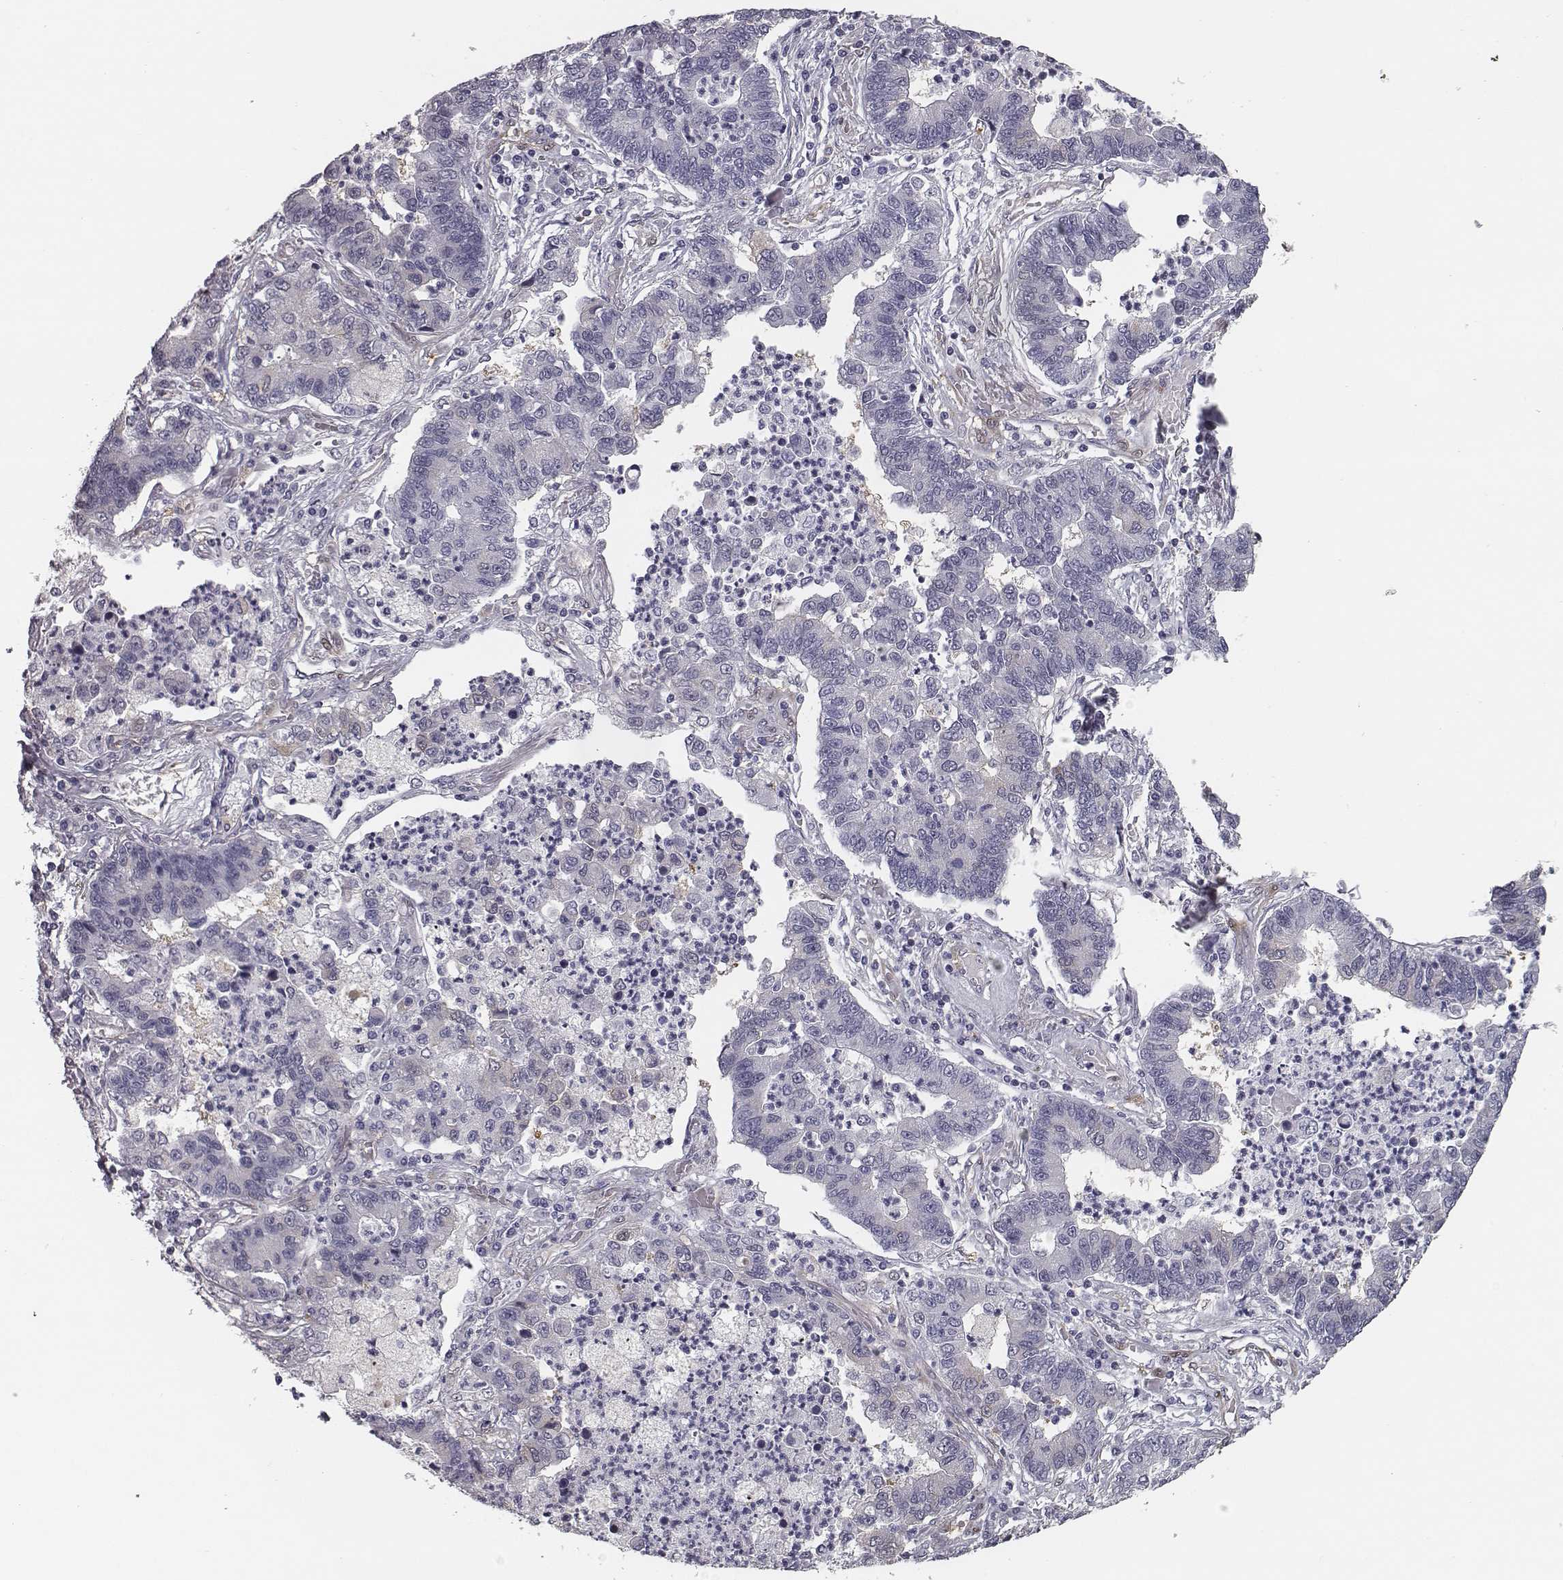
{"staining": {"intensity": "negative", "quantity": "none", "location": "none"}, "tissue": "lung cancer", "cell_type": "Tumor cells", "image_type": "cancer", "snomed": [{"axis": "morphology", "description": "Adenocarcinoma, NOS"}, {"axis": "topography", "description": "Lung"}], "caption": "Protein analysis of lung cancer reveals no significant staining in tumor cells. (Stains: DAB (3,3'-diaminobenzidine) immunohistochemistry (IHC) with hematoxylin counter stain, Microscopy: brightfield microscopy at high magnification).", "gene": "ISYNA1", "patient": {"sex": "female", "age": 57}}